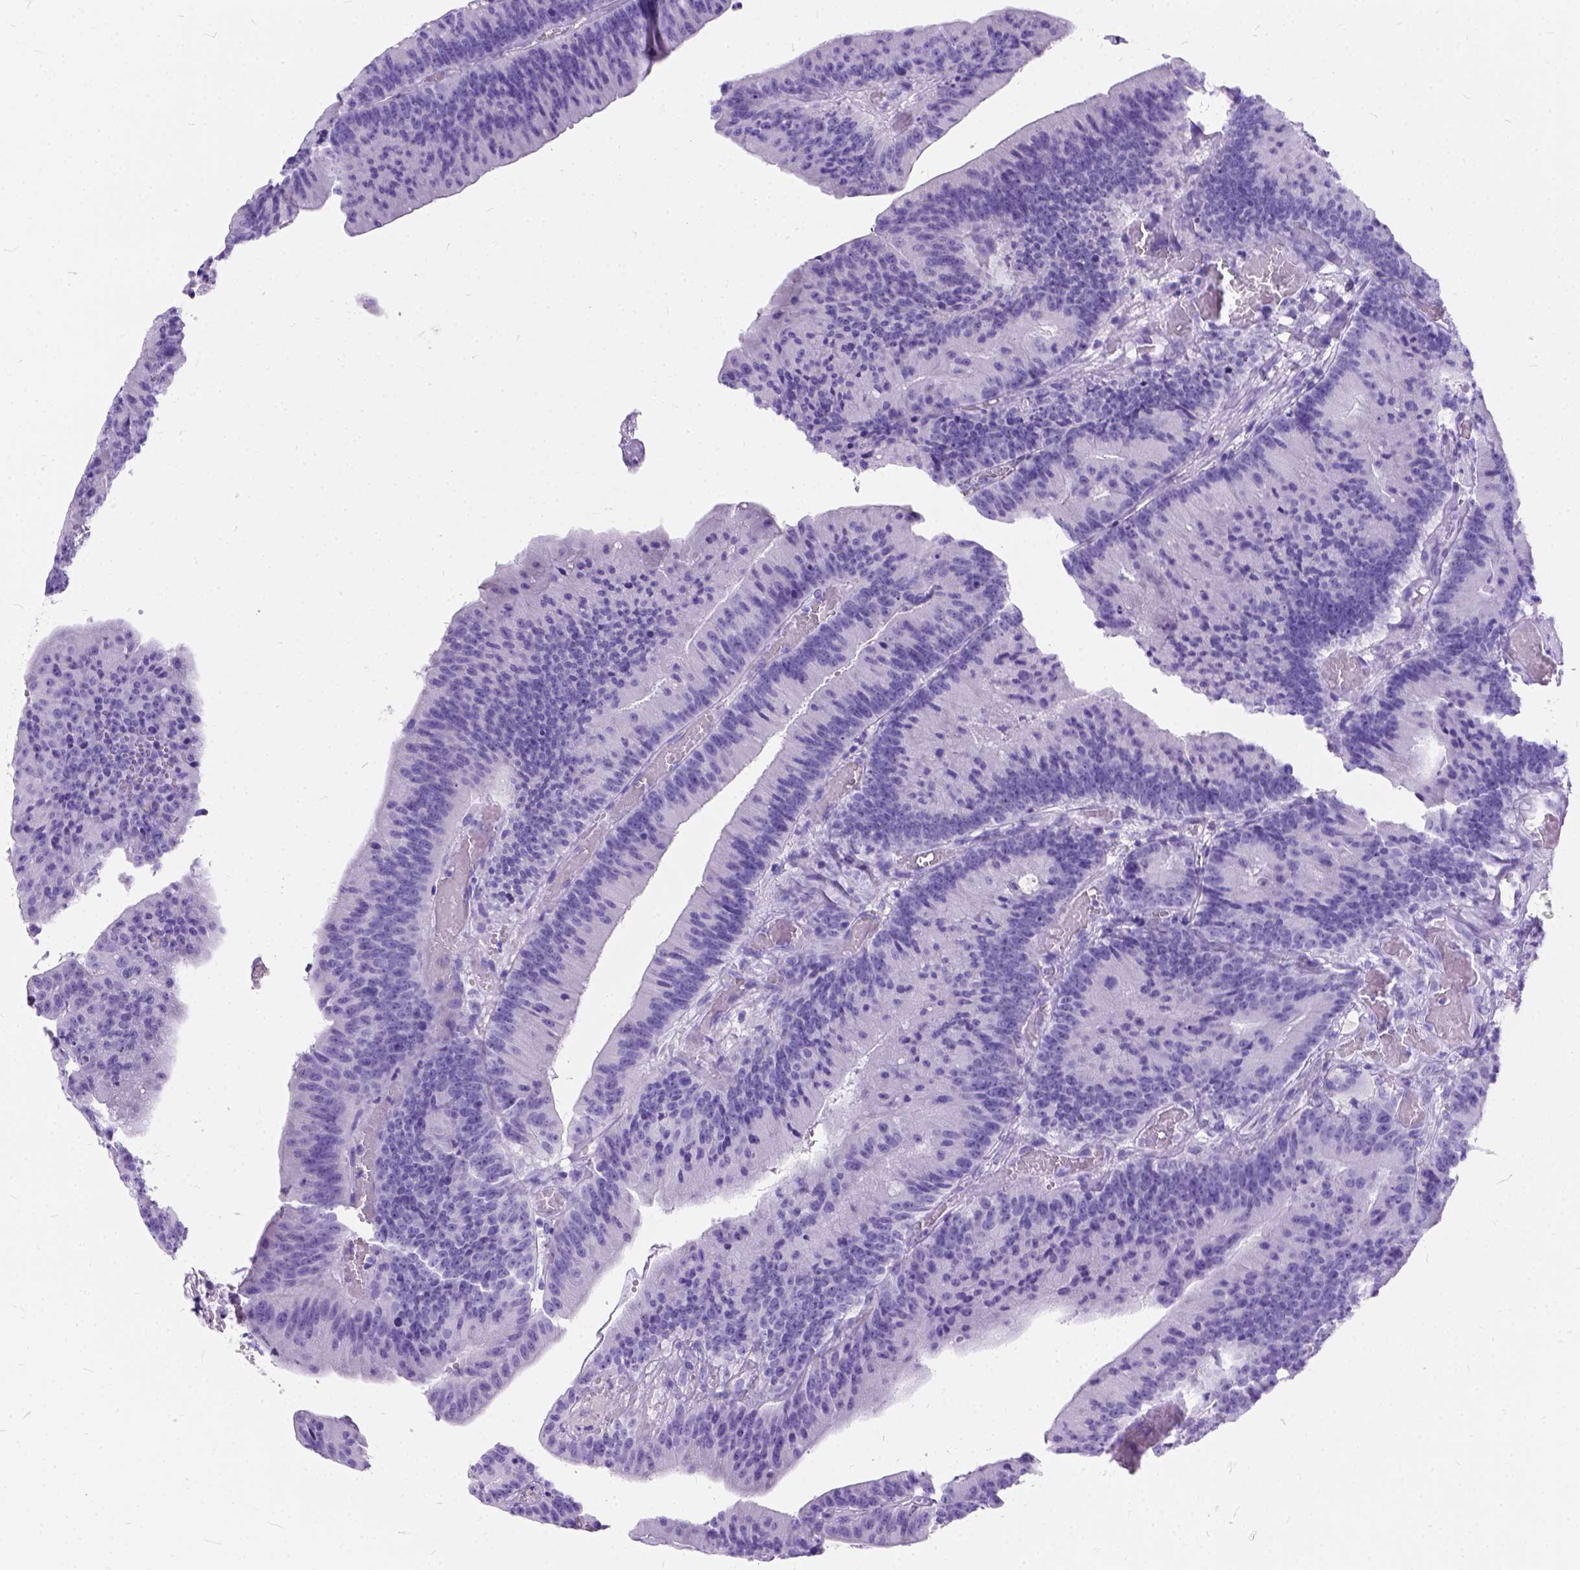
{"staining": {"intensity": "negative", "quantity": "none", "location": "none"}, "tissue": "colorectal cancer", "cell_type": "Tumor cells", "image_type": "cancer", "snomed": [{"axis": "morphology", "description": "Adenocarcinoma, NOS"}, {"axis": "topography", "description": "Colon"}], "caption": "A high-resolution image shows immunohistochemistry (IHC) staining of colorectal adenocarcinoma, which reveals no significant positivity in tumor cells.", "gene": "C1QTNF3", "patient": {"sex": "female", "age": 78}}